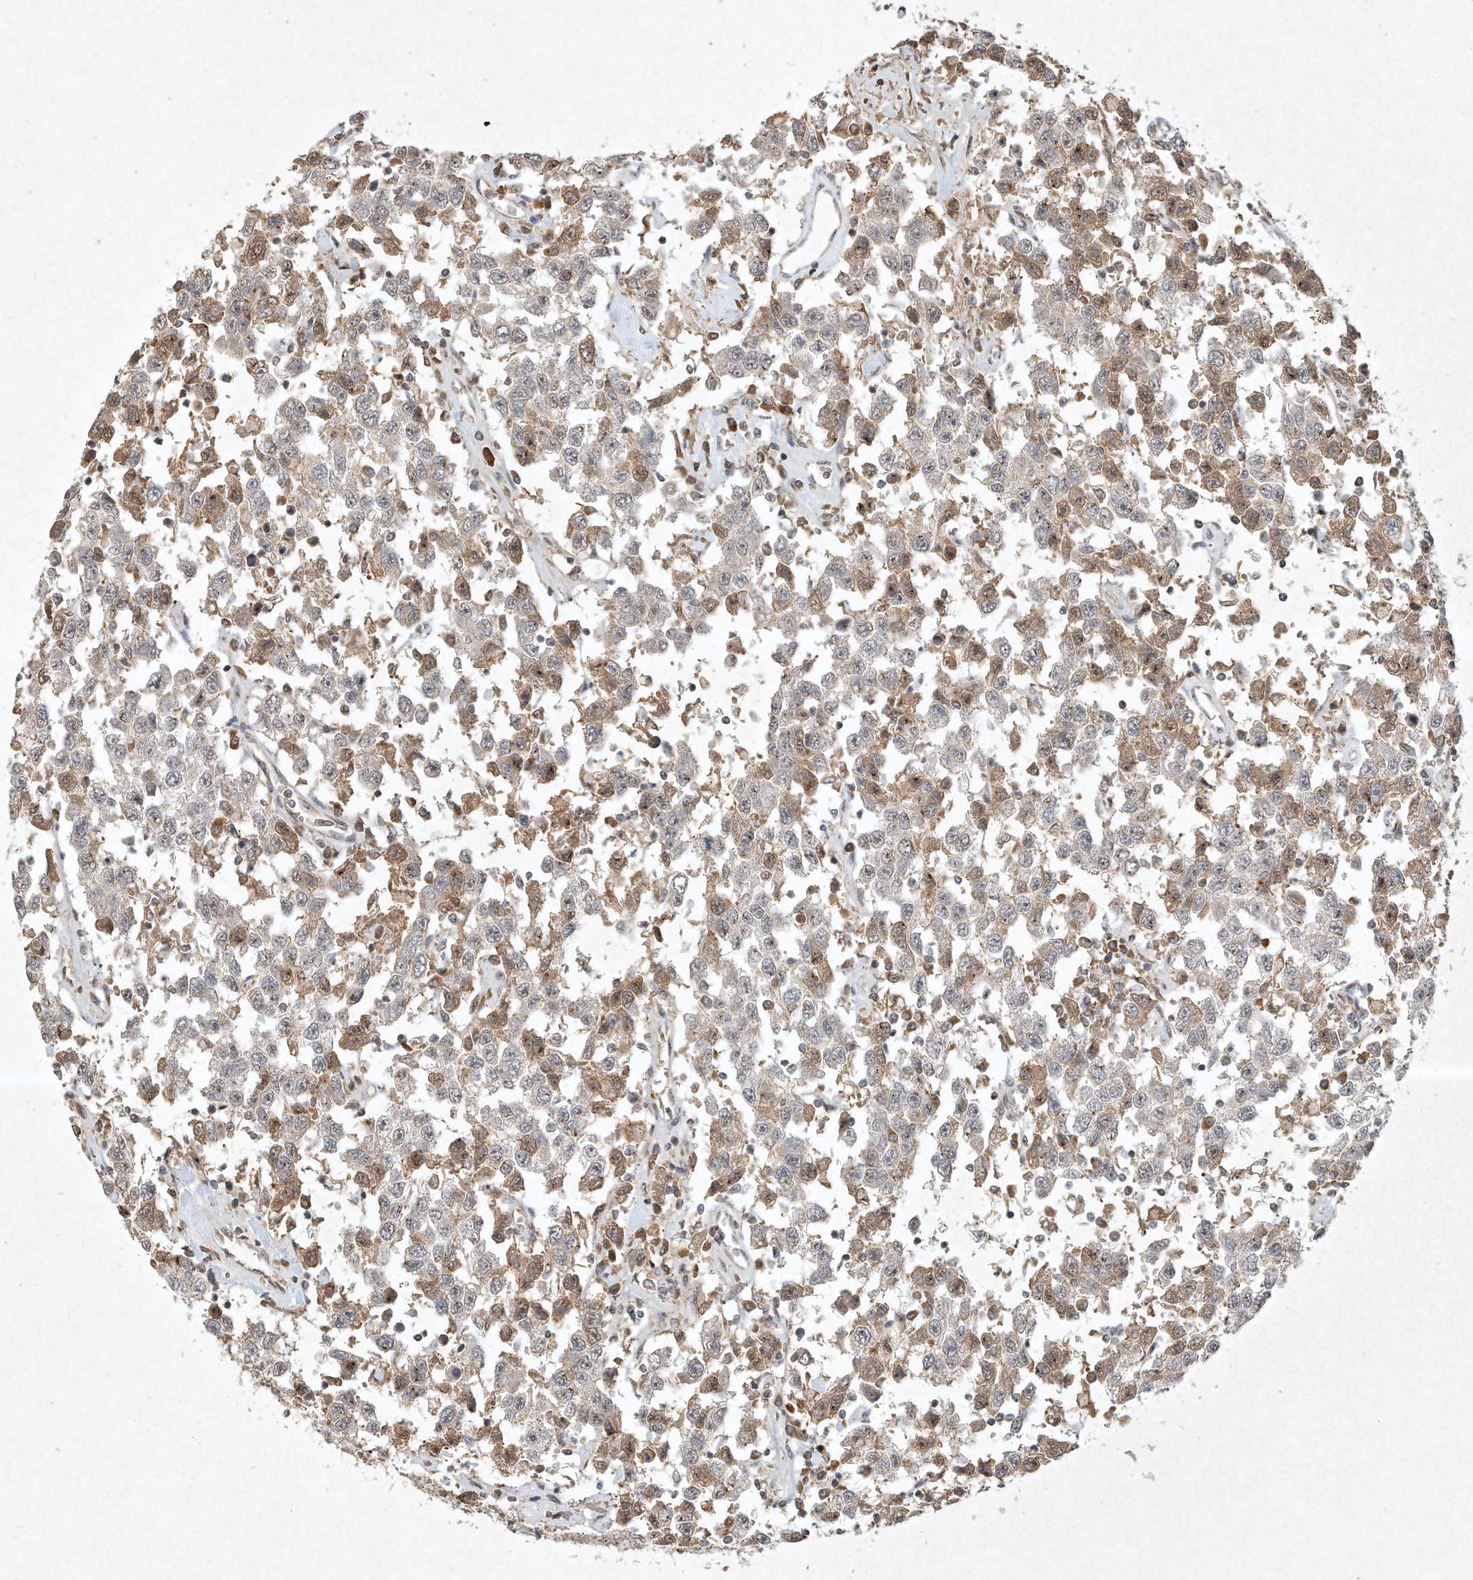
{"staining": {"intensity": "weak", "quantity": "25%-75%", "location": "cytoplasmic/membranous"}, "tissue": "testis cancer", "cell_type": "Tumor cells", "image_type": "cancer", "snomed": [{"axis": "morphology", "description": "Seminoma, NOS"}, {"axis": "topography", "description": "Testis"}], "caption": "Protein expression analysis of human testis cancer (seminoma) reveals weak cytoplasmic/membranous staining in approximately 25%-75% of tumor cells.", "gene": "BTRC", "patient": {"sex": "male", "age": 41}}